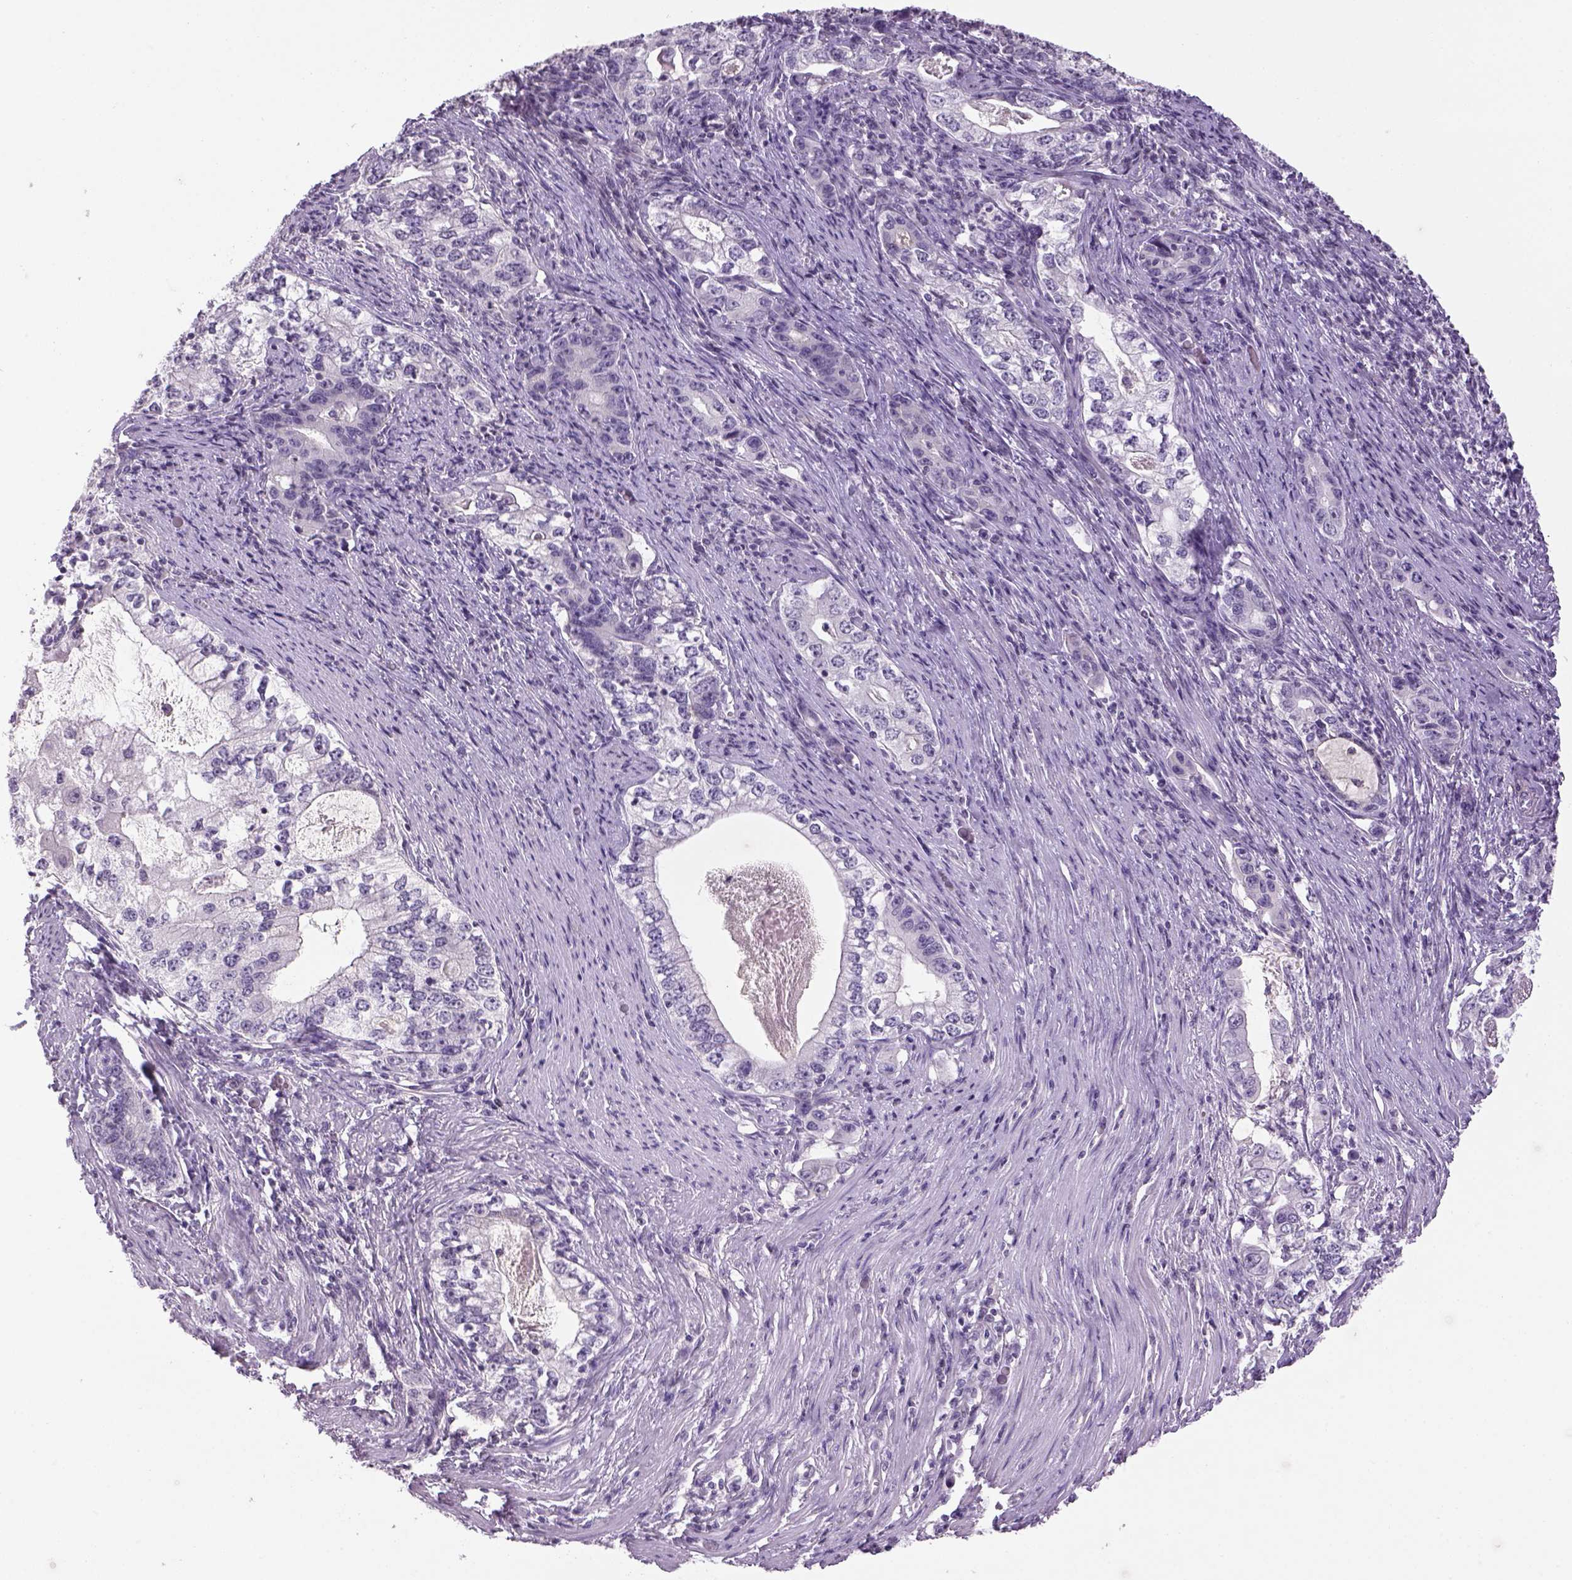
{"staining": {"intensity": "negative", "quantity": "none", "location": "none"}, "tissue": "stomach cancer", "cell_type": "Tumor cells", "image_type": "cancer", "snomed": [{"axis": "morphology", "description": "Adenocarcinoma, NOS"}, {"axis": "topography", "description": "Stomach, lower"}], "caption": "Immunohistochemistry (IHC) of adenocarcinoma (stomach) demonstrates no expression in tumor cells.", "gene": "PRRT1", "patient": {"sex": "female", "age": 72}}